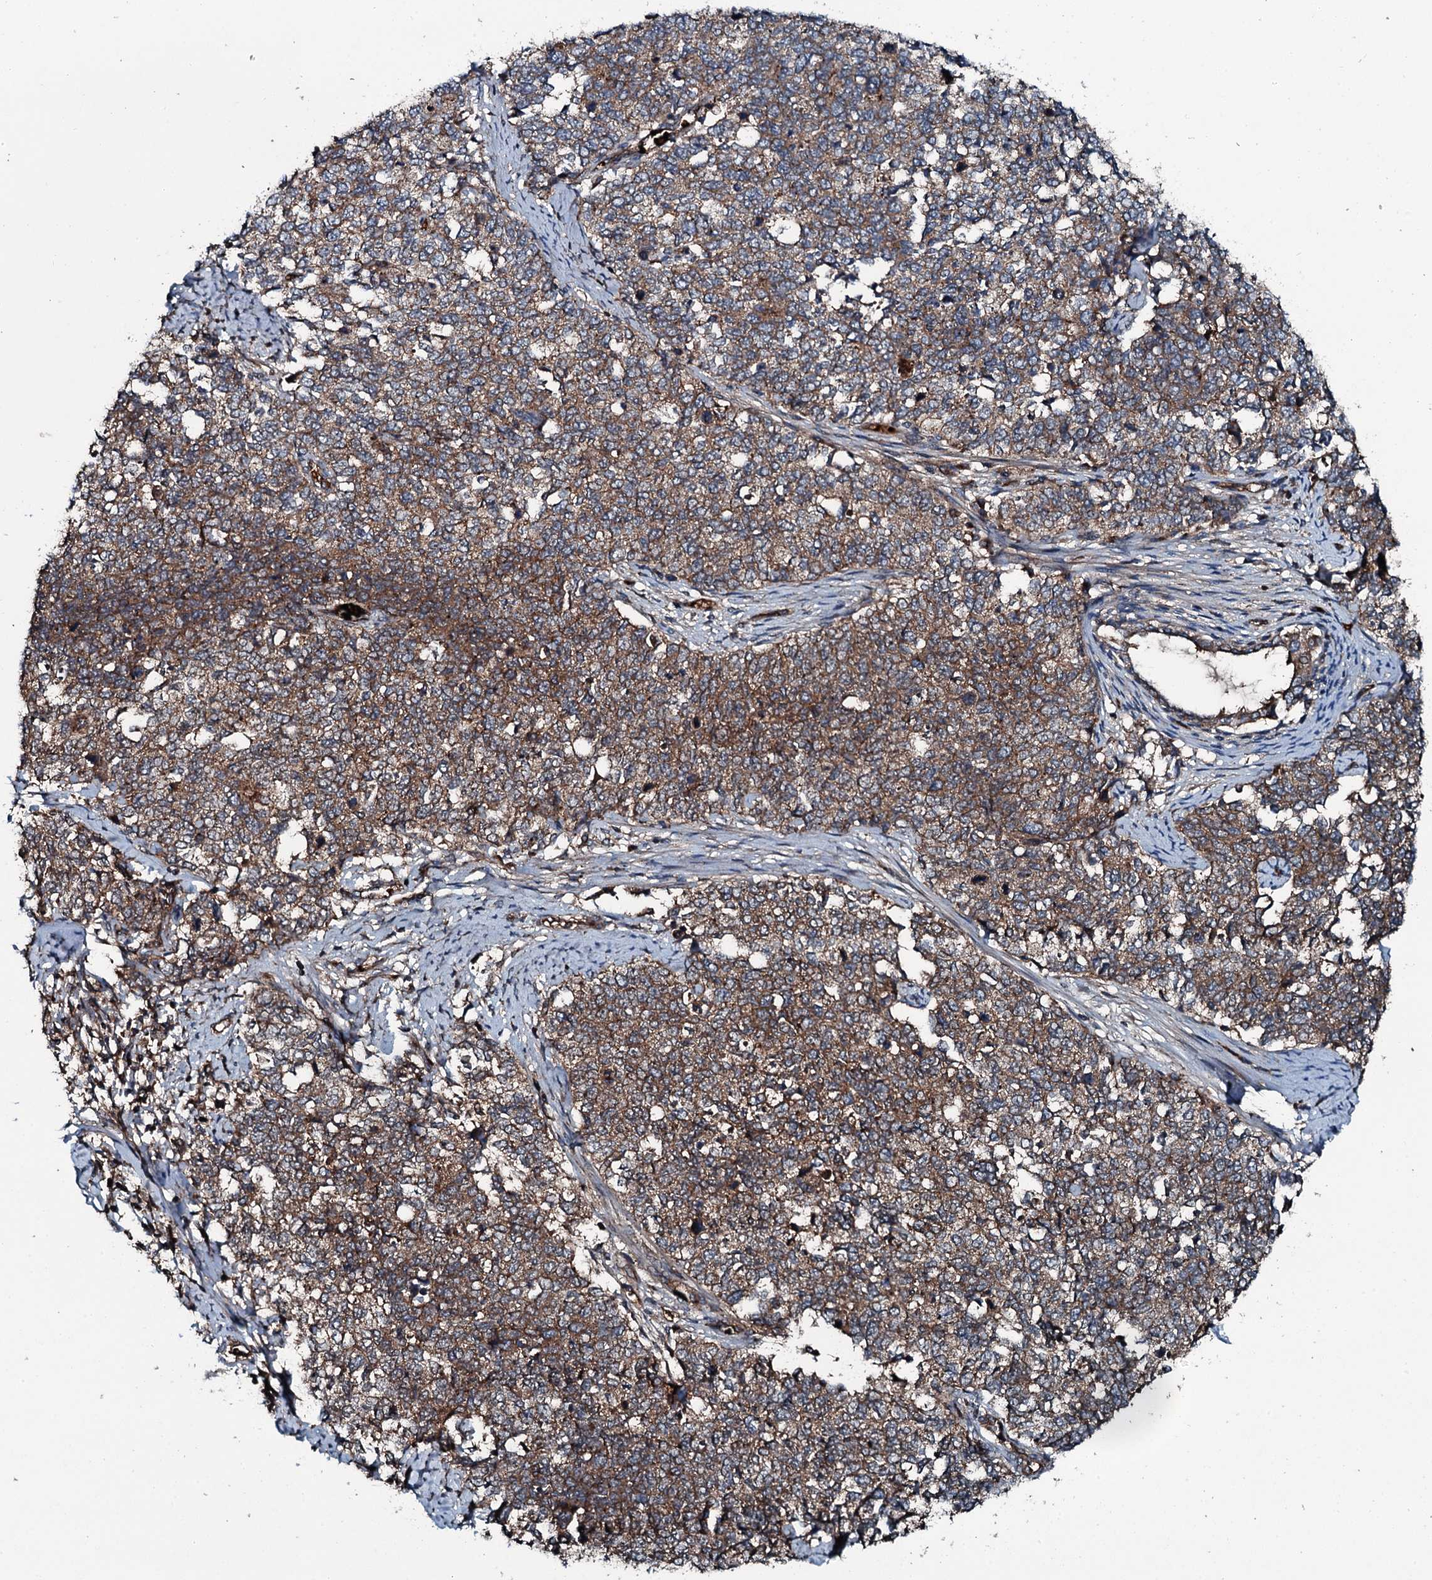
{"staining": {"intensity": "moderate", "quantity": ">75%", "location": "cytoplasmic/membranous"}, "tissue": "cervical cancer", "cell_type": "Tumor cells", "image_type": "cancer", "snomed": [{"axis": "morphology", "description": "Squamous cell carcinoma, NOS"}, {"axis": "topography", "description": "Cervix"}], "caption": "Moderate cytoplasmic/membranous positivity for a protein is present in about >75% of tumor cells of cervical cancer (squamous cell carcinoma) using IHC.", "gene": "TRIM7", "patient": {"sex": "female", "age": 63}}